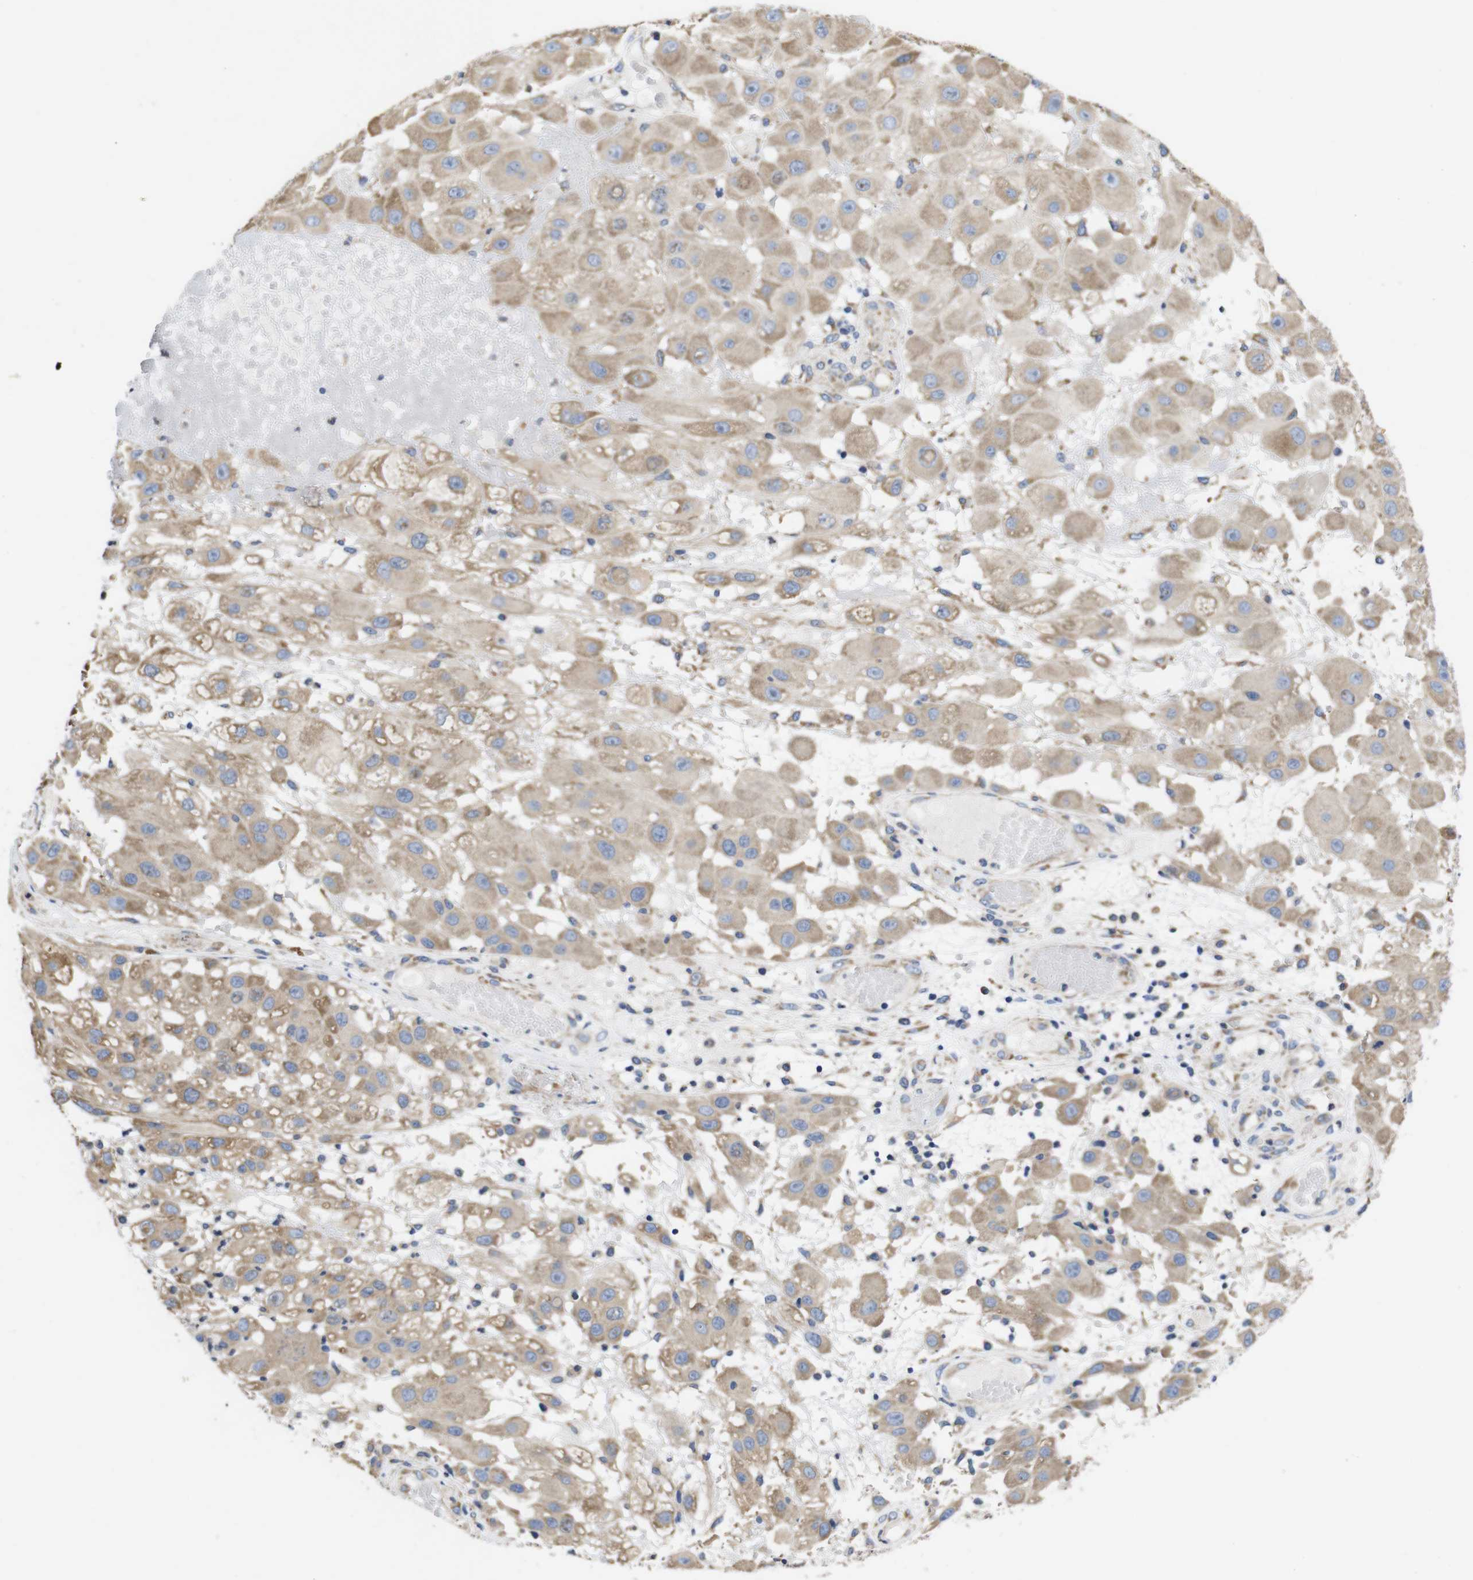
{"staining": {"intensity": "weak", "quantity": ">75%", "location": "cytoplasmic/membranous"}, "tissue": "melanoma", "cell_type": "Tumor cells", "image_type": "cancer", "snomed": [{"axis": "morphology", "description": "Malignant melanoma, NOS"}, {"axis": "topography", "description": "Skin"}], "caption": "High-magnification brightfield microscopy of malignant melanoma stained with DAB (3,3'-diaminobenzidine) (brown) and counterstained with hematoxylin (blue). tumor cells exhibit weak cytoplasmic/membranous positivity is appreciated in about>75% of cells. (Stains: DAB in brown, nuclei in blue, Microscopy: brightfield microscopy at high magnification).", "gene": "MARCHF7", "patient": {"sex": "female", "age": 81}}